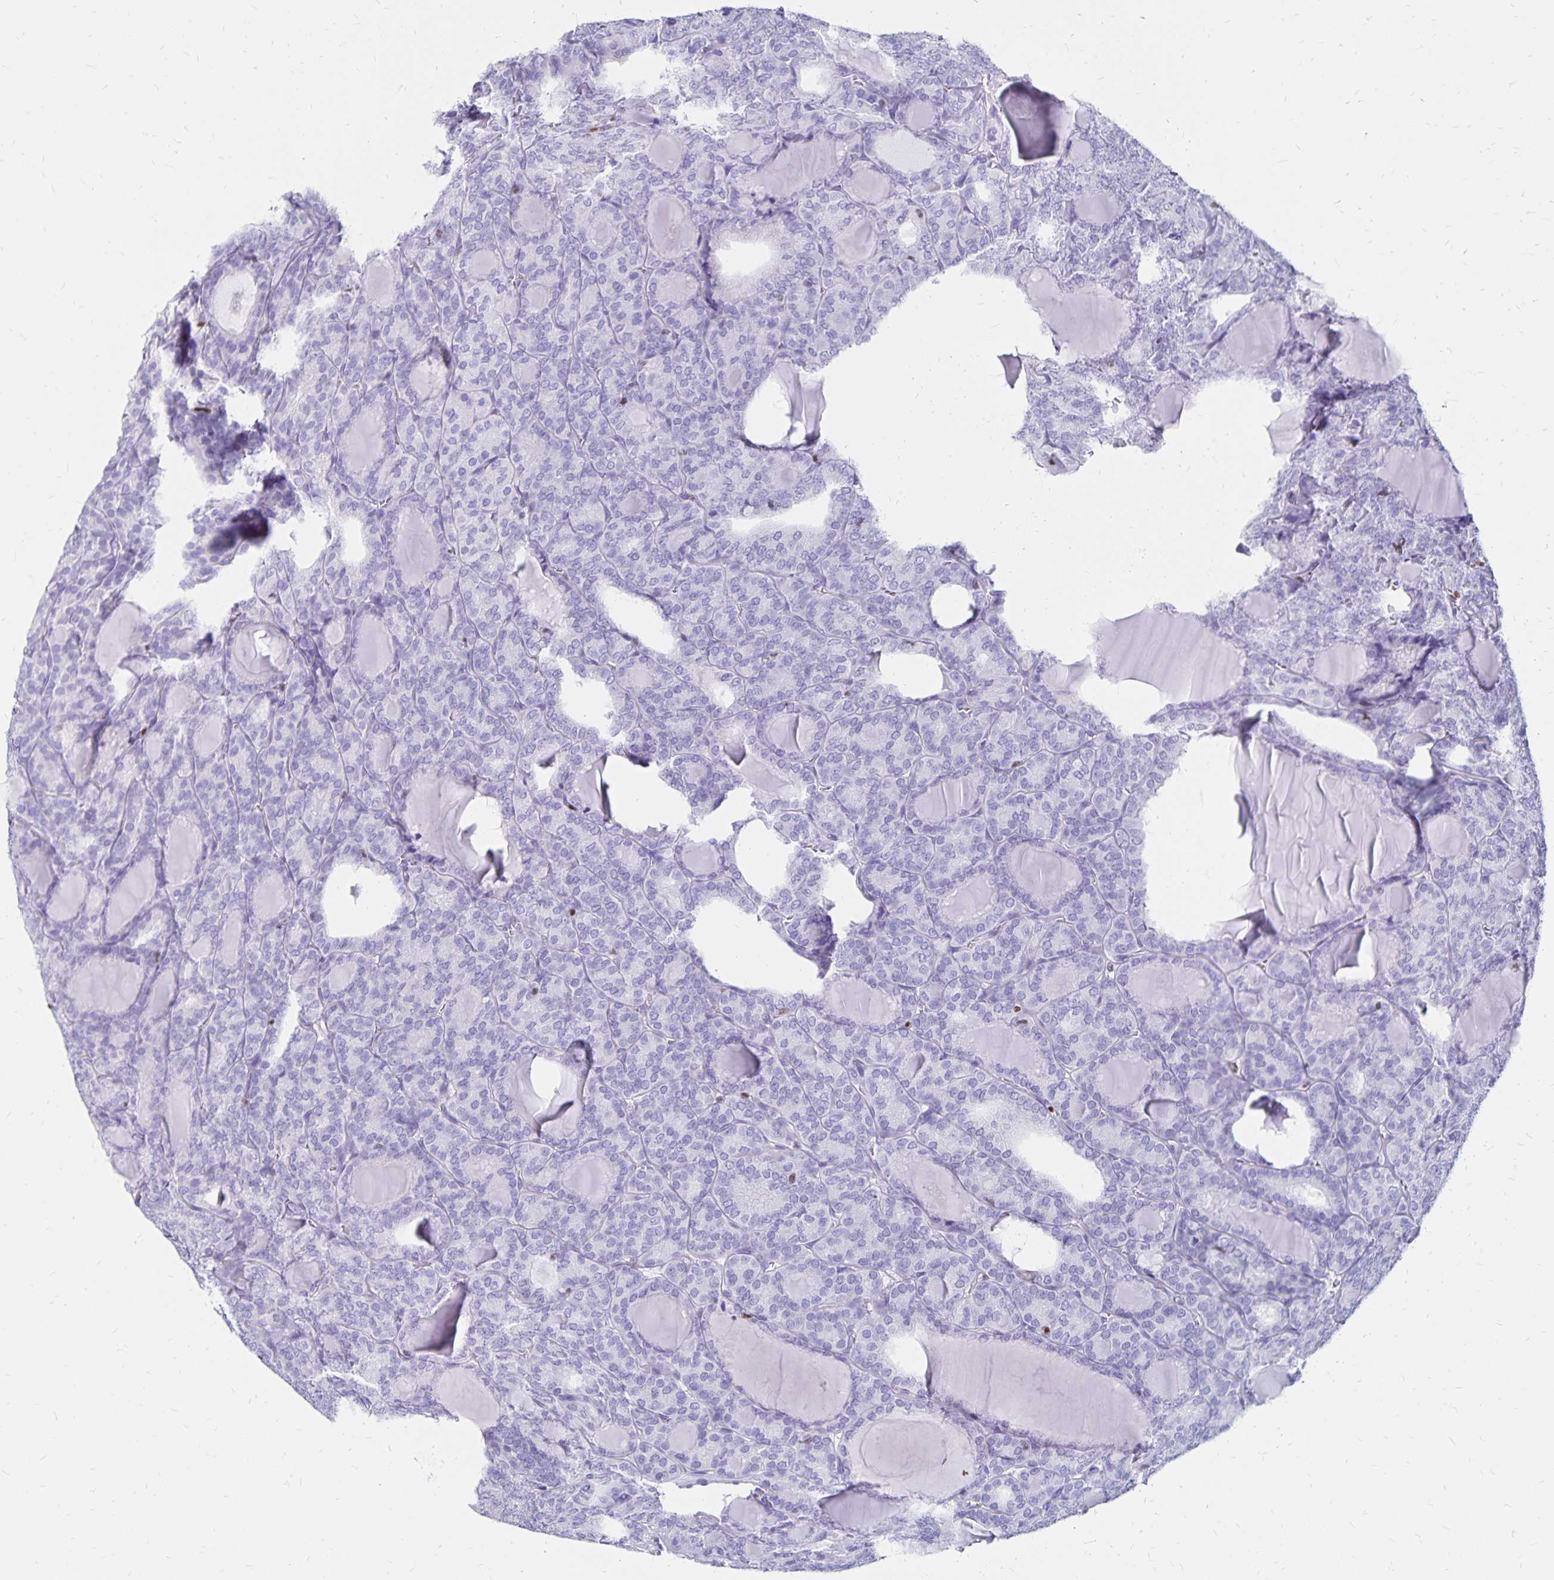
{"staining": {"intensity": "negative", "quantity": "none", "location": "none"}, "tissue": "thyroid cancer", "cell_type": "Tumor cells", "image_type": "cancer", "snomed": [{"axis": "morphology", "description": "Follicular adenoma carcinoma, NOS"}, {"axis": "topography", "description": "Thyroid gland"}], "caption": "DAB immunohistochemical staining of thyroid cancer (follicular adenoma carcinoma) demonstrates no significant expression in tumor cells.", "gene": "IKZF1", "patient": {"sex": "male", "age": 74}}